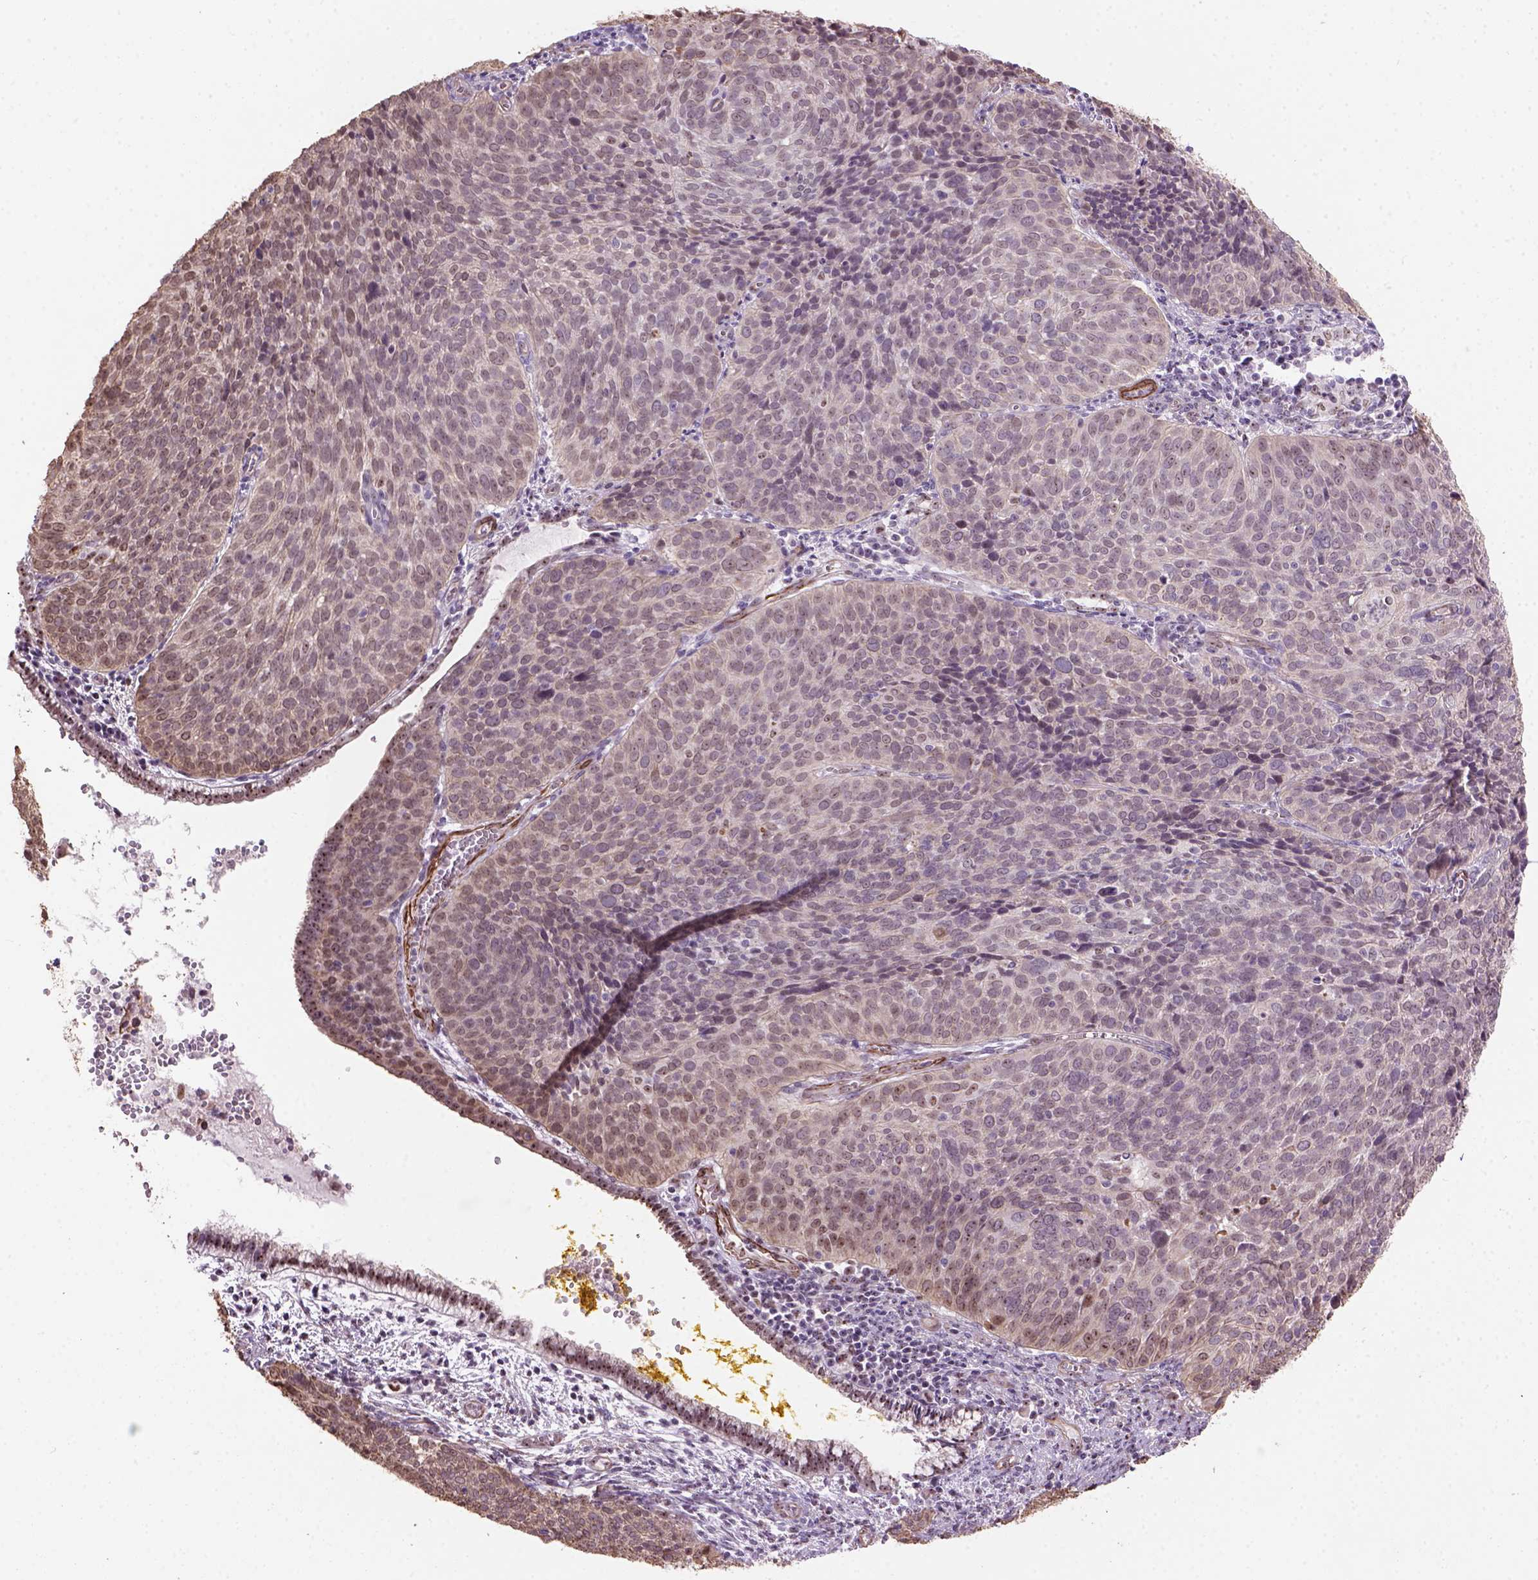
{"staining": {"intensity": "weak", "quantity": ">75%", "location": "cytoplasmic/membranous,nuclear"}, "tissue": "cervical cancer", "cell_type": "Tumor cells", "image_type": "cancer", "snomed": [{"axis": "morphology", "description": "Squamous cell carcinoma, NOS"}, {"axis": "topography", "description": "Cervix"}], "caption": "Immunohistochemical staining of human cervical squamous cell carcinoma displays low levels of weak cytoplasmic/membranous and nuclear positivity in about >75% of tumor cells.", "gene": "RRS1", "patient": {"sex": "female", "age": 39}}